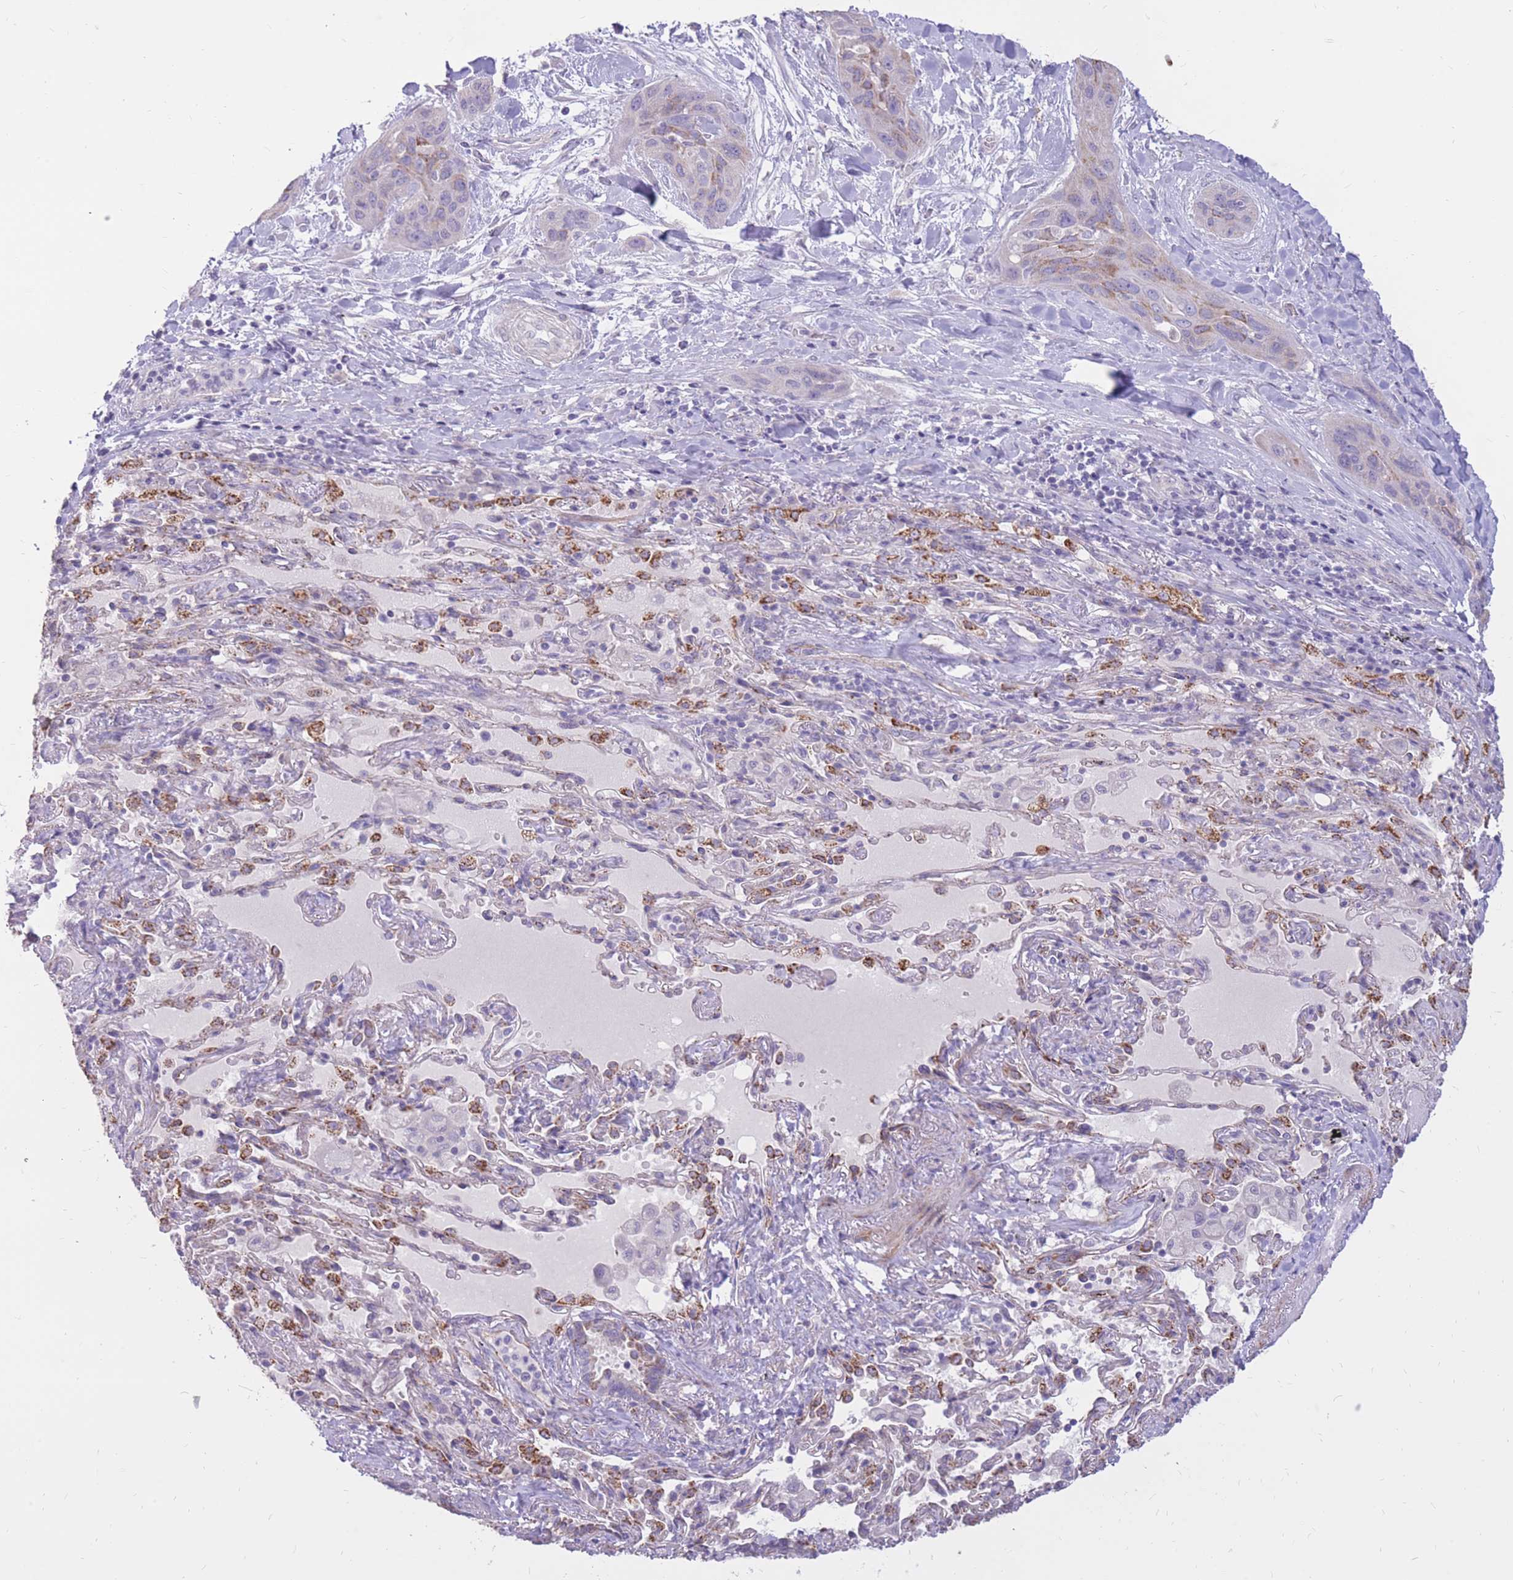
{"staining": {"intensity": "weak", "quantity": "<25%", "location": "cytoplasmic/membranous"}, "tissue": "lung cancer", "cell_type": "Tumor cells", "image_type": "cancer", "snomed": [{"axis": "morphology", "description": "Squamous cell carcinoma, NOS"}, {"axis": "topography", "description": "Lung"}], "caption": "Tumor cells are negative for brown protein staining in lung cancer.", "gene": "RNF170", "patient": {"sex": "female", "age": 70}}